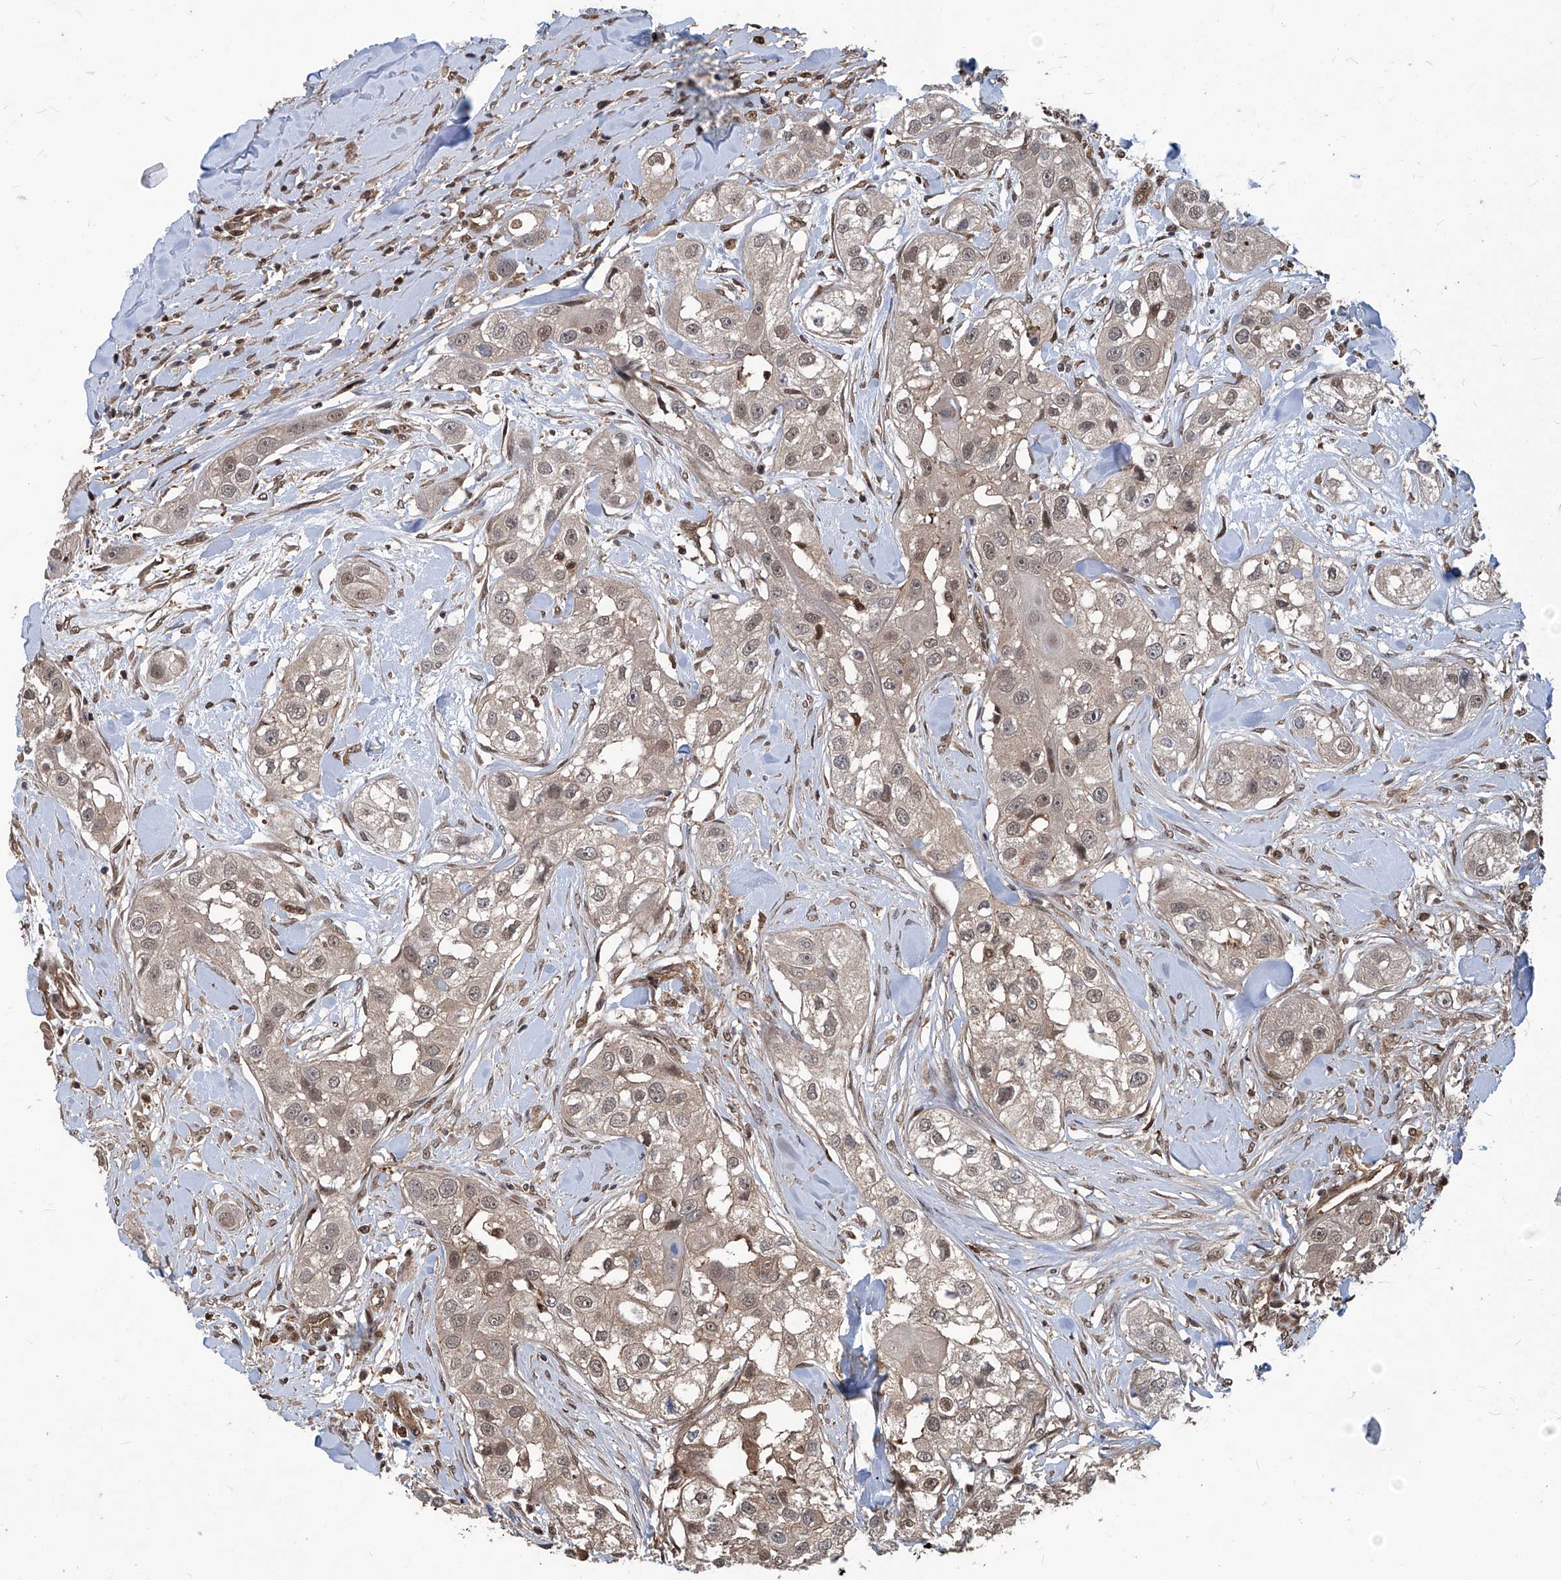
{"staining": {"intensity": "weak", "quantity": "25%-75%", "location": "cytoplasmic/membranous,nuclear"}, "tissue": "head and neck cancer", "cell_type": "Tumor cells", "image_type": "cancer", "snomed": [{"axis": "morphology", "description": "Normal tissue, NOS"}, {"axis": "morphology", "description": "Squamous cell carcinoma, NOS"}, {"axis": "topography", "description": "Skeletal muscle"}, {"axis": "topography", "description": "Head-Neck"}], "caption": "Head and neck squamous cell carcinoma stained with a brown dye exhibits weak cytoplasmic/membranous and nuclear positive positivity in approximately 25%-75% of tumor cells.", "gene": "PSMB1", "patient": {"sex": "male", "age": 51}}